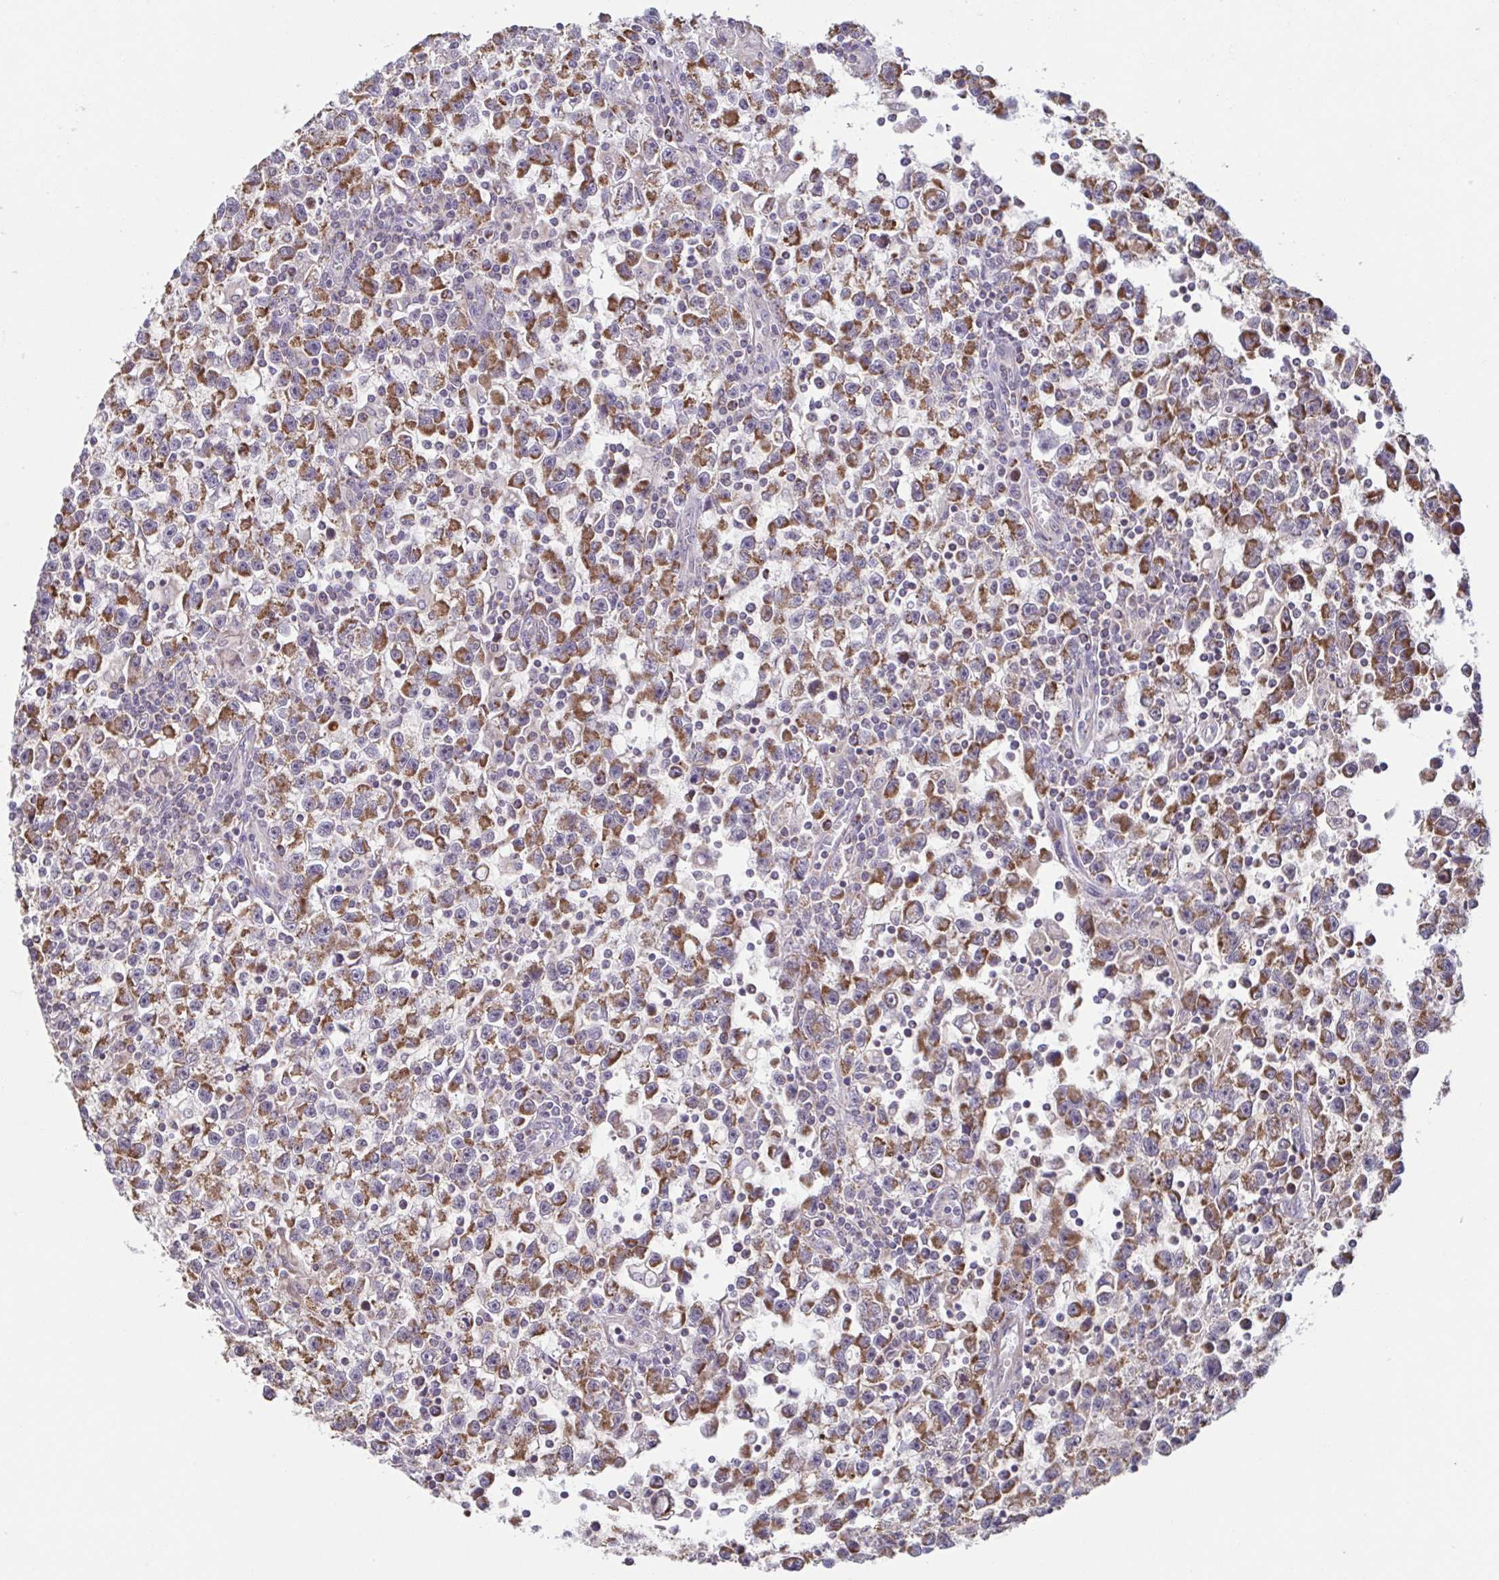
{"staining": {"intensity": "moderate", "quantity": ">75%", "location": "cytoplasmic/membranous"}, "tissue": "testis cancer", "cell_type": "Tumor cells", "image_type": "cancer", "snomed": [{"axis": "morphology", "description": "Seminoma, NOS"}, {"axis": "topography", "description": "Testis"}], "caption": "A high-resolution micrograph shows immunohistochemistry staining of testis cancer, which displays moderate cytoplasmic/membranous expression in about >75% of tumor cells. Immunohistochemistry stains the protein of interest in brown and the nuclei are stained blue.", "gene": "DIP2B", "patient": {"sex": "male", "age": 31}}